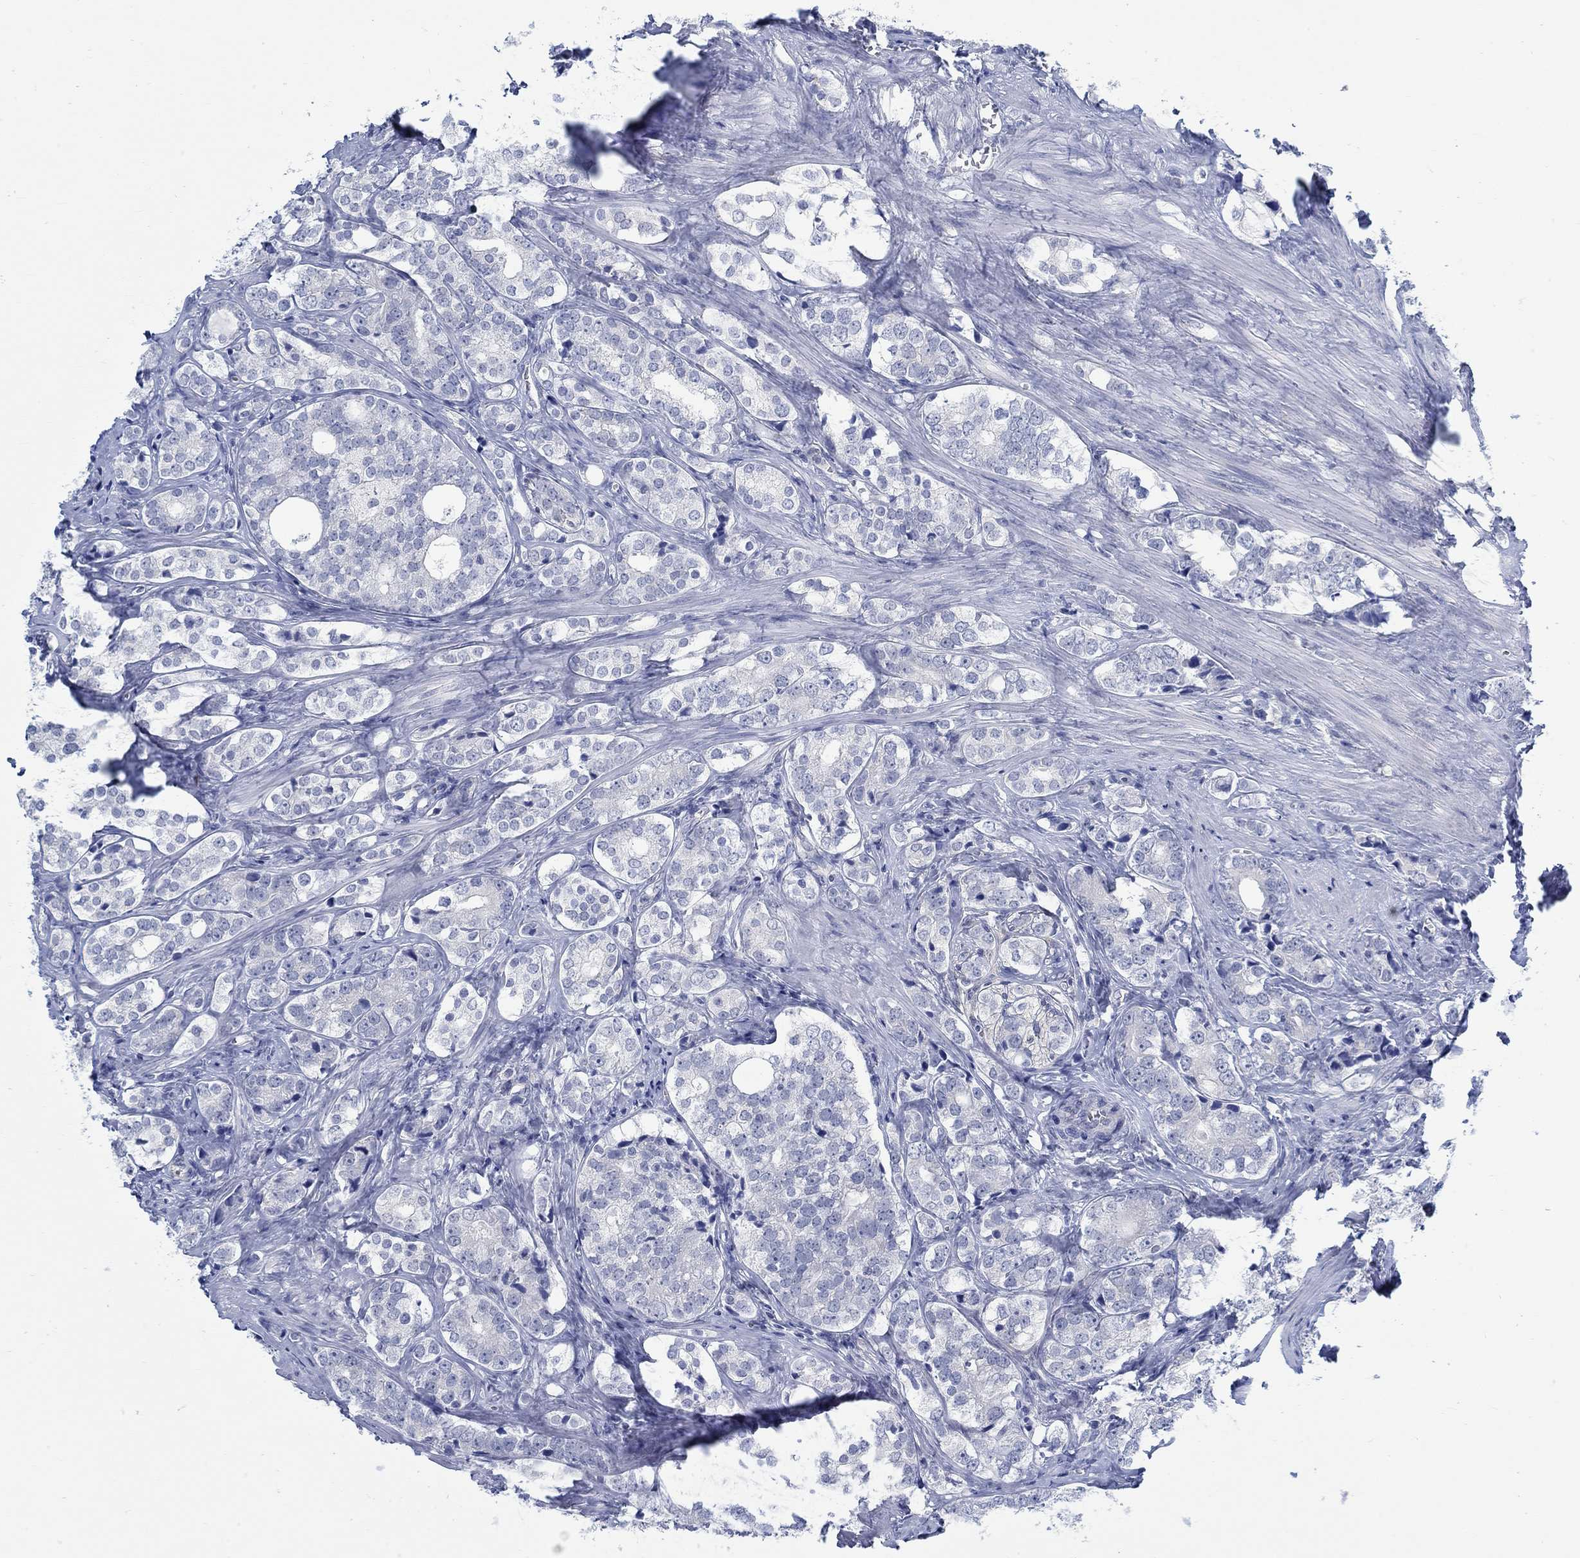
{"staining": {"intensity": "negative", "quantity": "none", "location": "none"}, "tissue": "prostate cancer", "cell_type": "Tumor cells", "image_type": "cancer", "snomed": [{"axis": "morphology", "description": "Adenocarcinoma, NOS"}, {"axis": "topography", "description": "Prostate and seminal vesicle, NOS"}], "caption": "Immunohistochemical staining of human adenocarcinoma (prostate) shows no significant positivity in tumor cells. The staining was performed using DAB (3,3'-diaminobenzidine) to visualize the protein expression in brown, while the nuclei were stained in blue with hematoxylin (Magnification: 20x).", "gene": "TEKT4", "patient": {"sex": "male", "age": 63}}